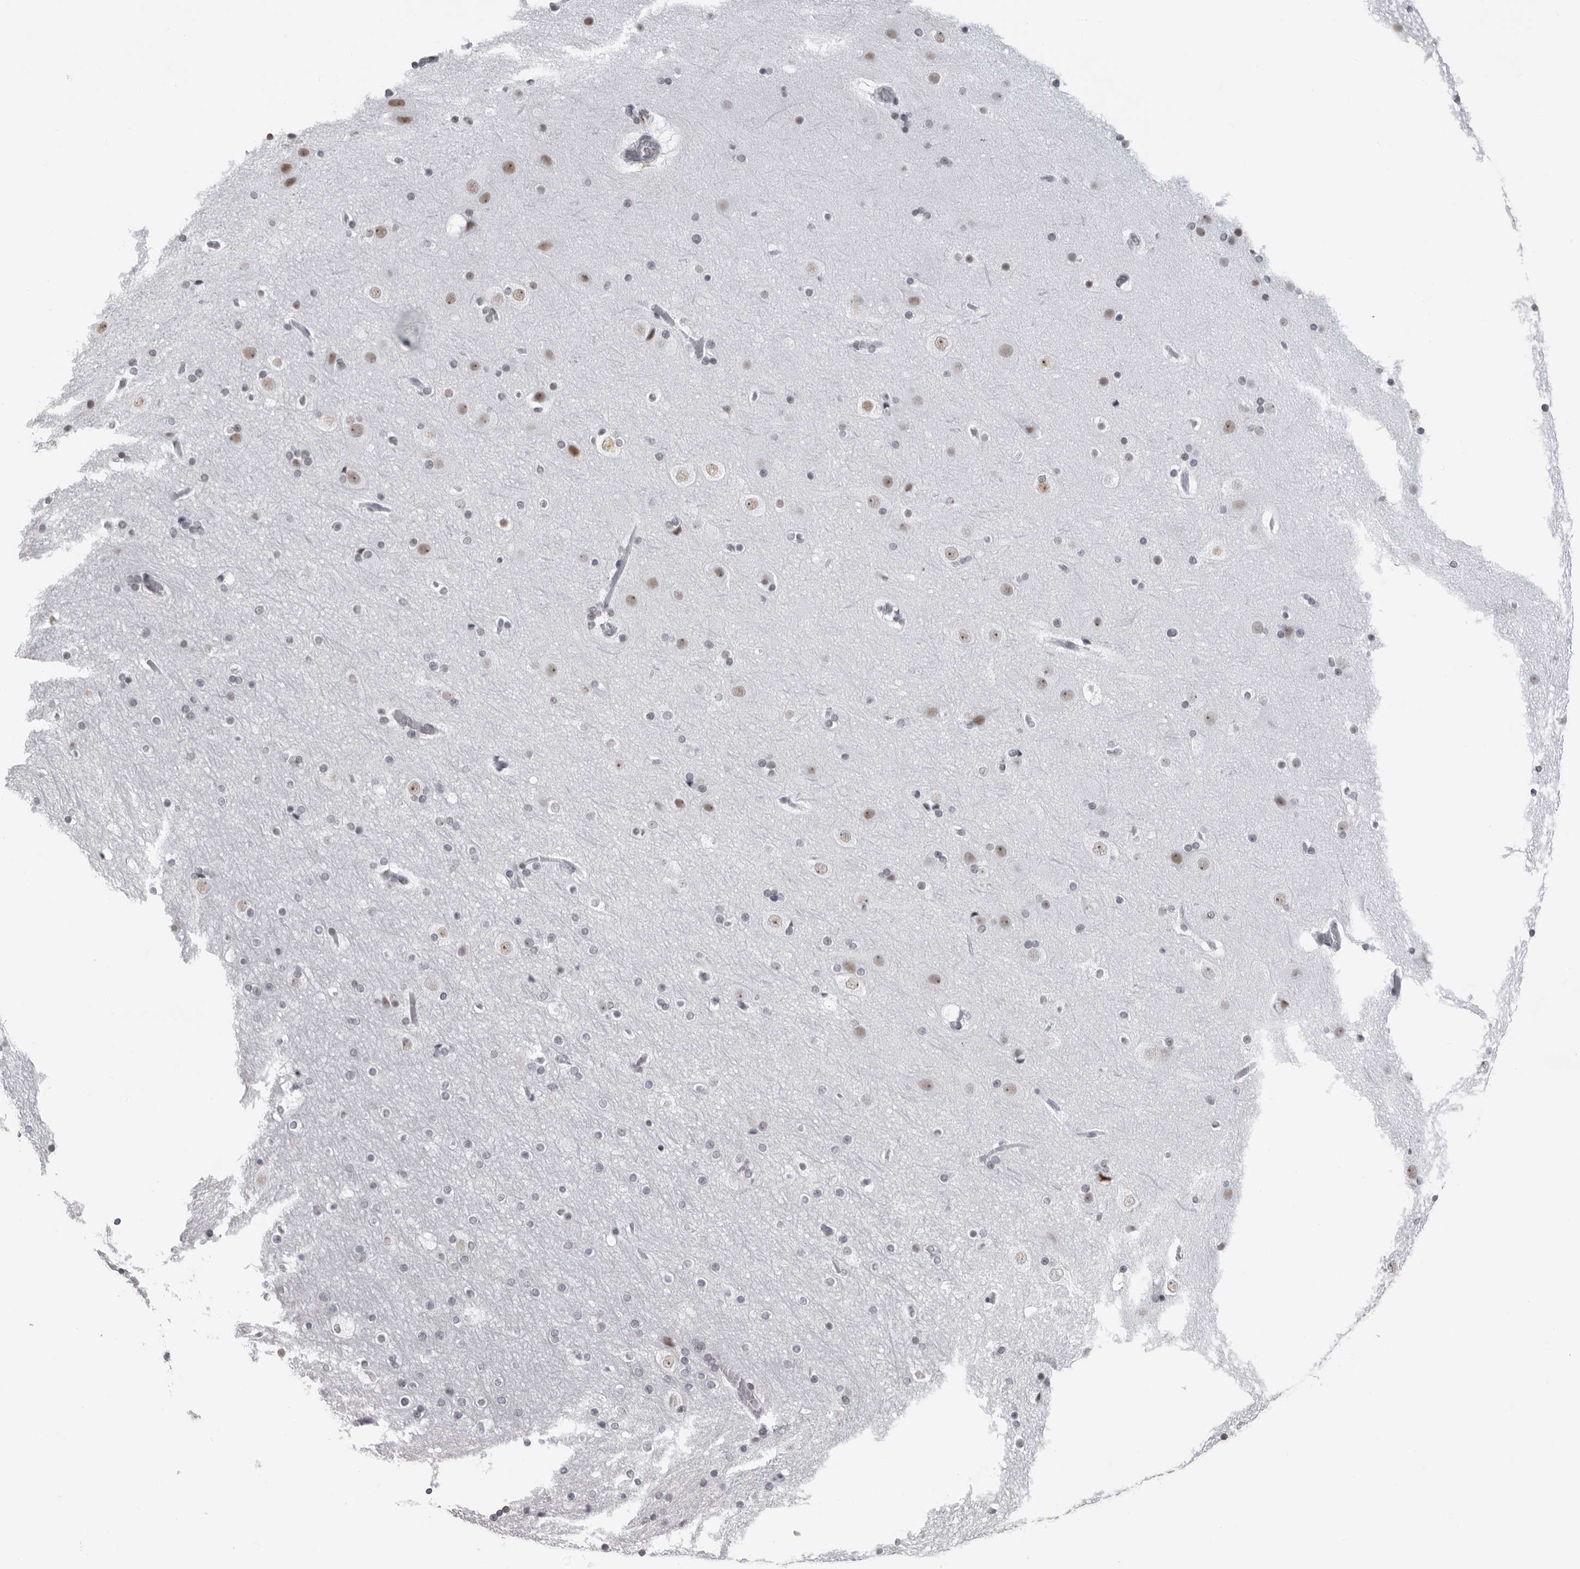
{"staining": {"intensity": "negative", "quantity": "none", "location": "none"}, "tissue": "cerebral cortex", "cell_type": "Endothelial cells", "image_type": "normal", "snomed": [{"axis": "morphology", "description": "Normal tissue, NOS"}, {"axis": "topography", "description": "Cerebral cortex"}], "caption": "This is a histopathology image of IHC staining of normal cerebral cortex, which shows no staining in endothelial cells. (DAB immunohistochemistry with hematoxylin counter stain).", "gene": "ESPN", "patient": {"sex": "male", "age": 57}}